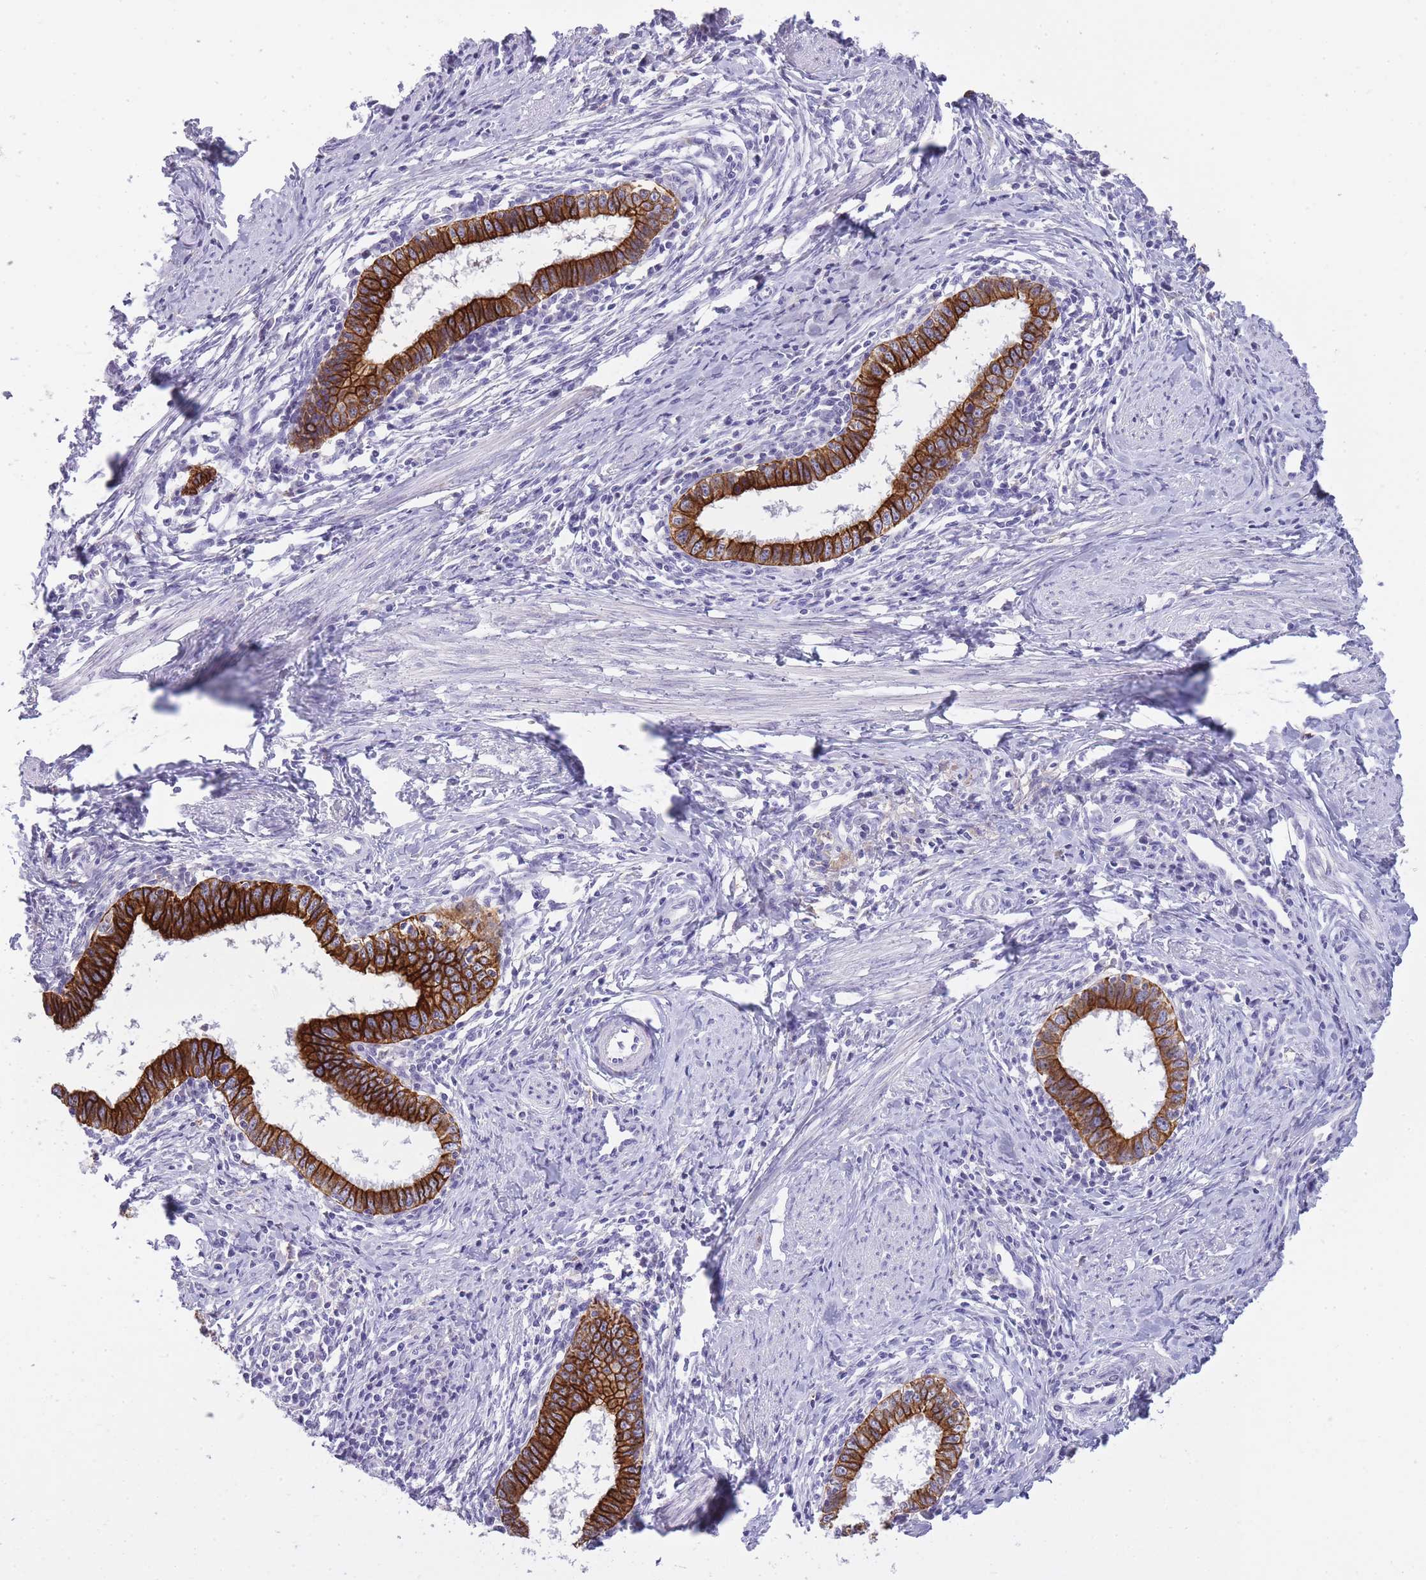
{"staining": {"intensity": "strong", "quantity": ">75%", "location": "cytoplasmic/membranous"}, "tissue": "cervical cancer", "cell_type": "Tumor cells", "image_type": "cancer", "snomed": [{"axis": "morphology", "description": "Adenocarcinoma, NOS"}, {"axis": "topography", "description": "Cervix"}], "caption": "Immunohistochemistry of cervical adenocarcinoma demonstrates high levels of strong cytoplasmic/membranous staining in about >75% of tumor cells. (DAB (3,3'-diaminobenzidine) IHC, brown staining for protein, blue staining for nuclei).", "gene": "RADX", "patient": {"sex": "female", "age": 36}}